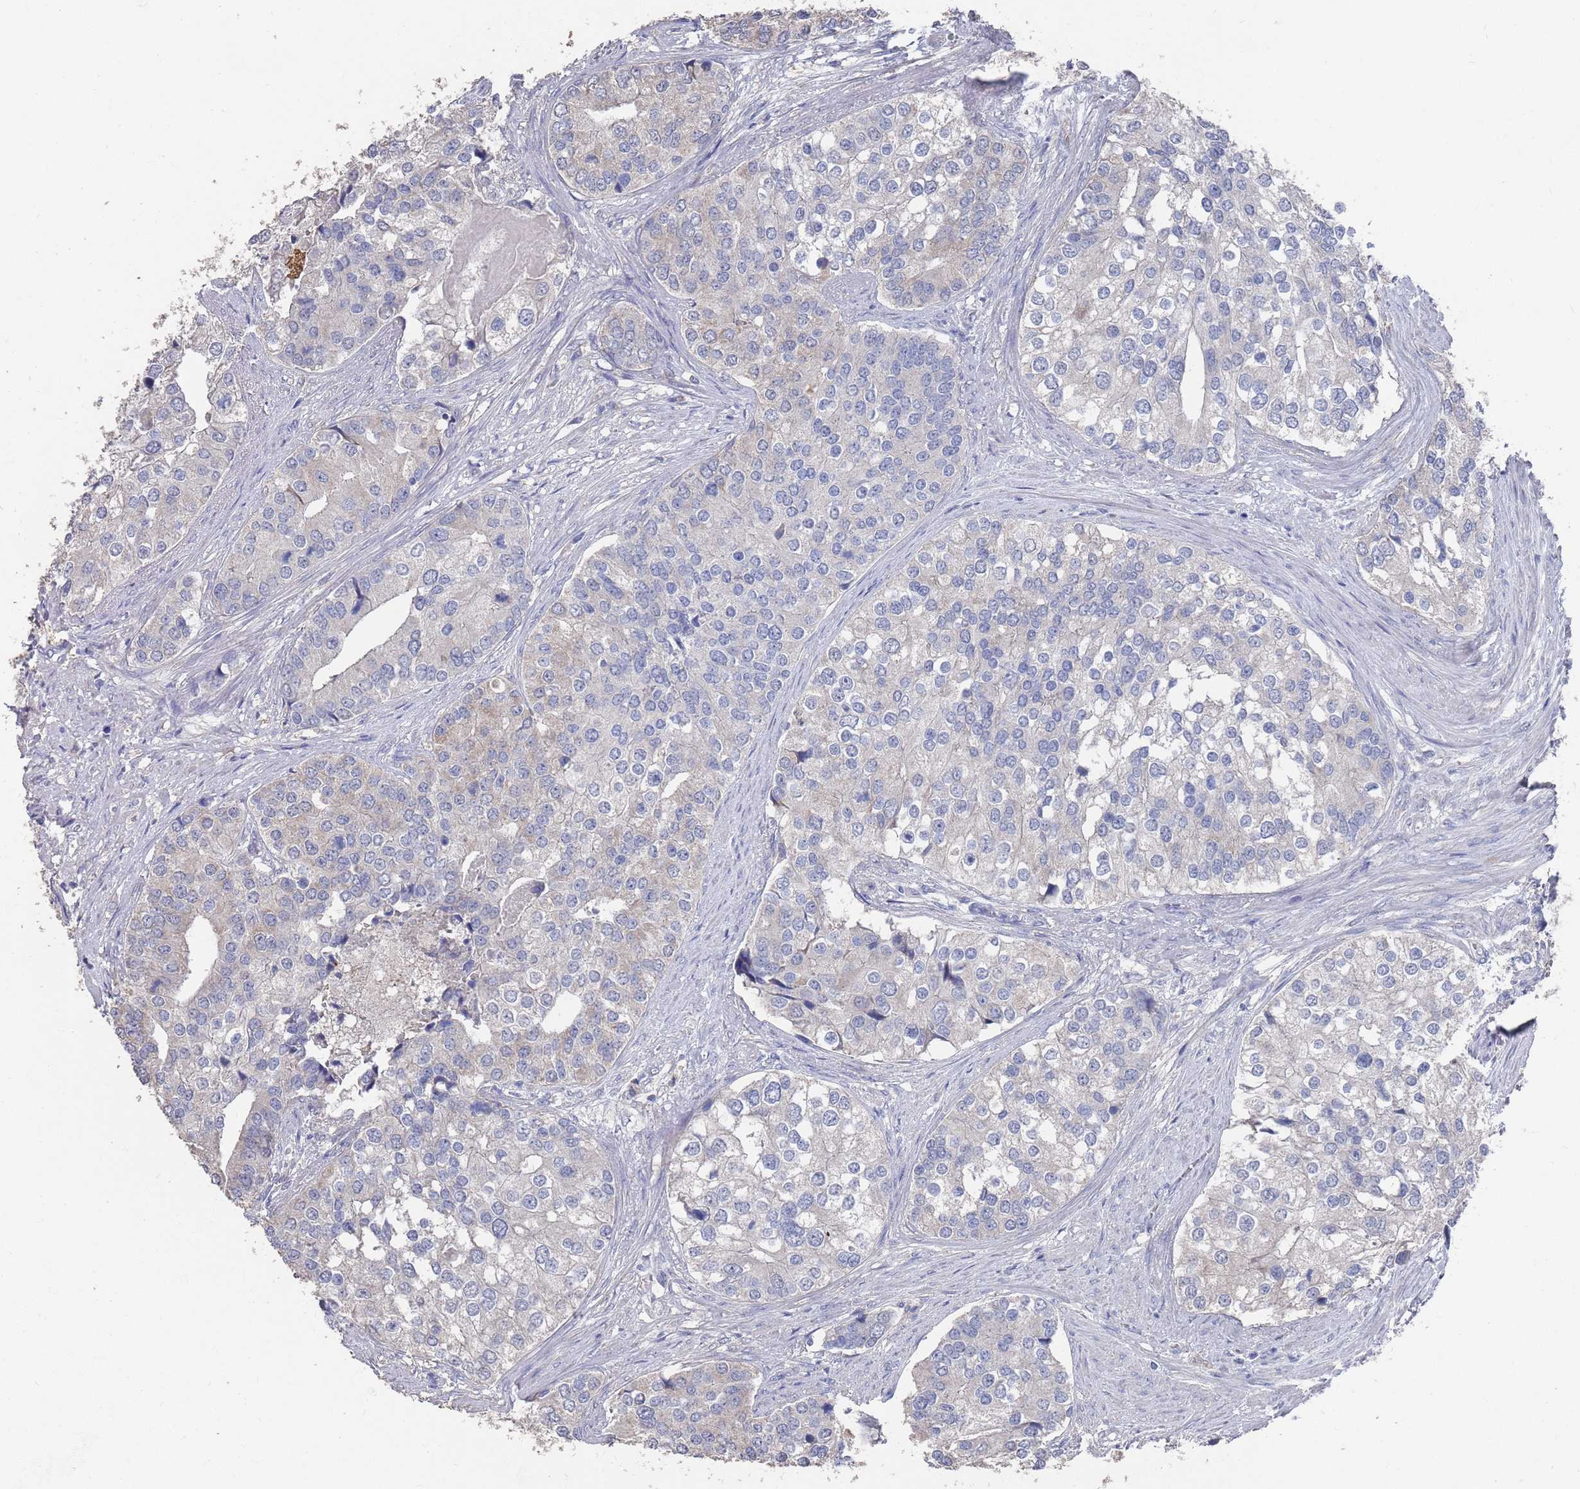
{"staining": {"intensity": "negative", "quantity": "none", "location": "none"}, "tissue": "prostate cancer", "cell_type": "Tumor cells", "image_type": "cancer", "snomed": [{"axis": "morphology", "description": "Adenocarcinoma, High grade"}, {"axis": "topography", "description": "Prostate"}], "caption": "Micrograph shows no protein expression in tumor cells of prostate cancer tissue.", "gene": "BTBD18", "patient": {"sex": "male", "age": 62}}